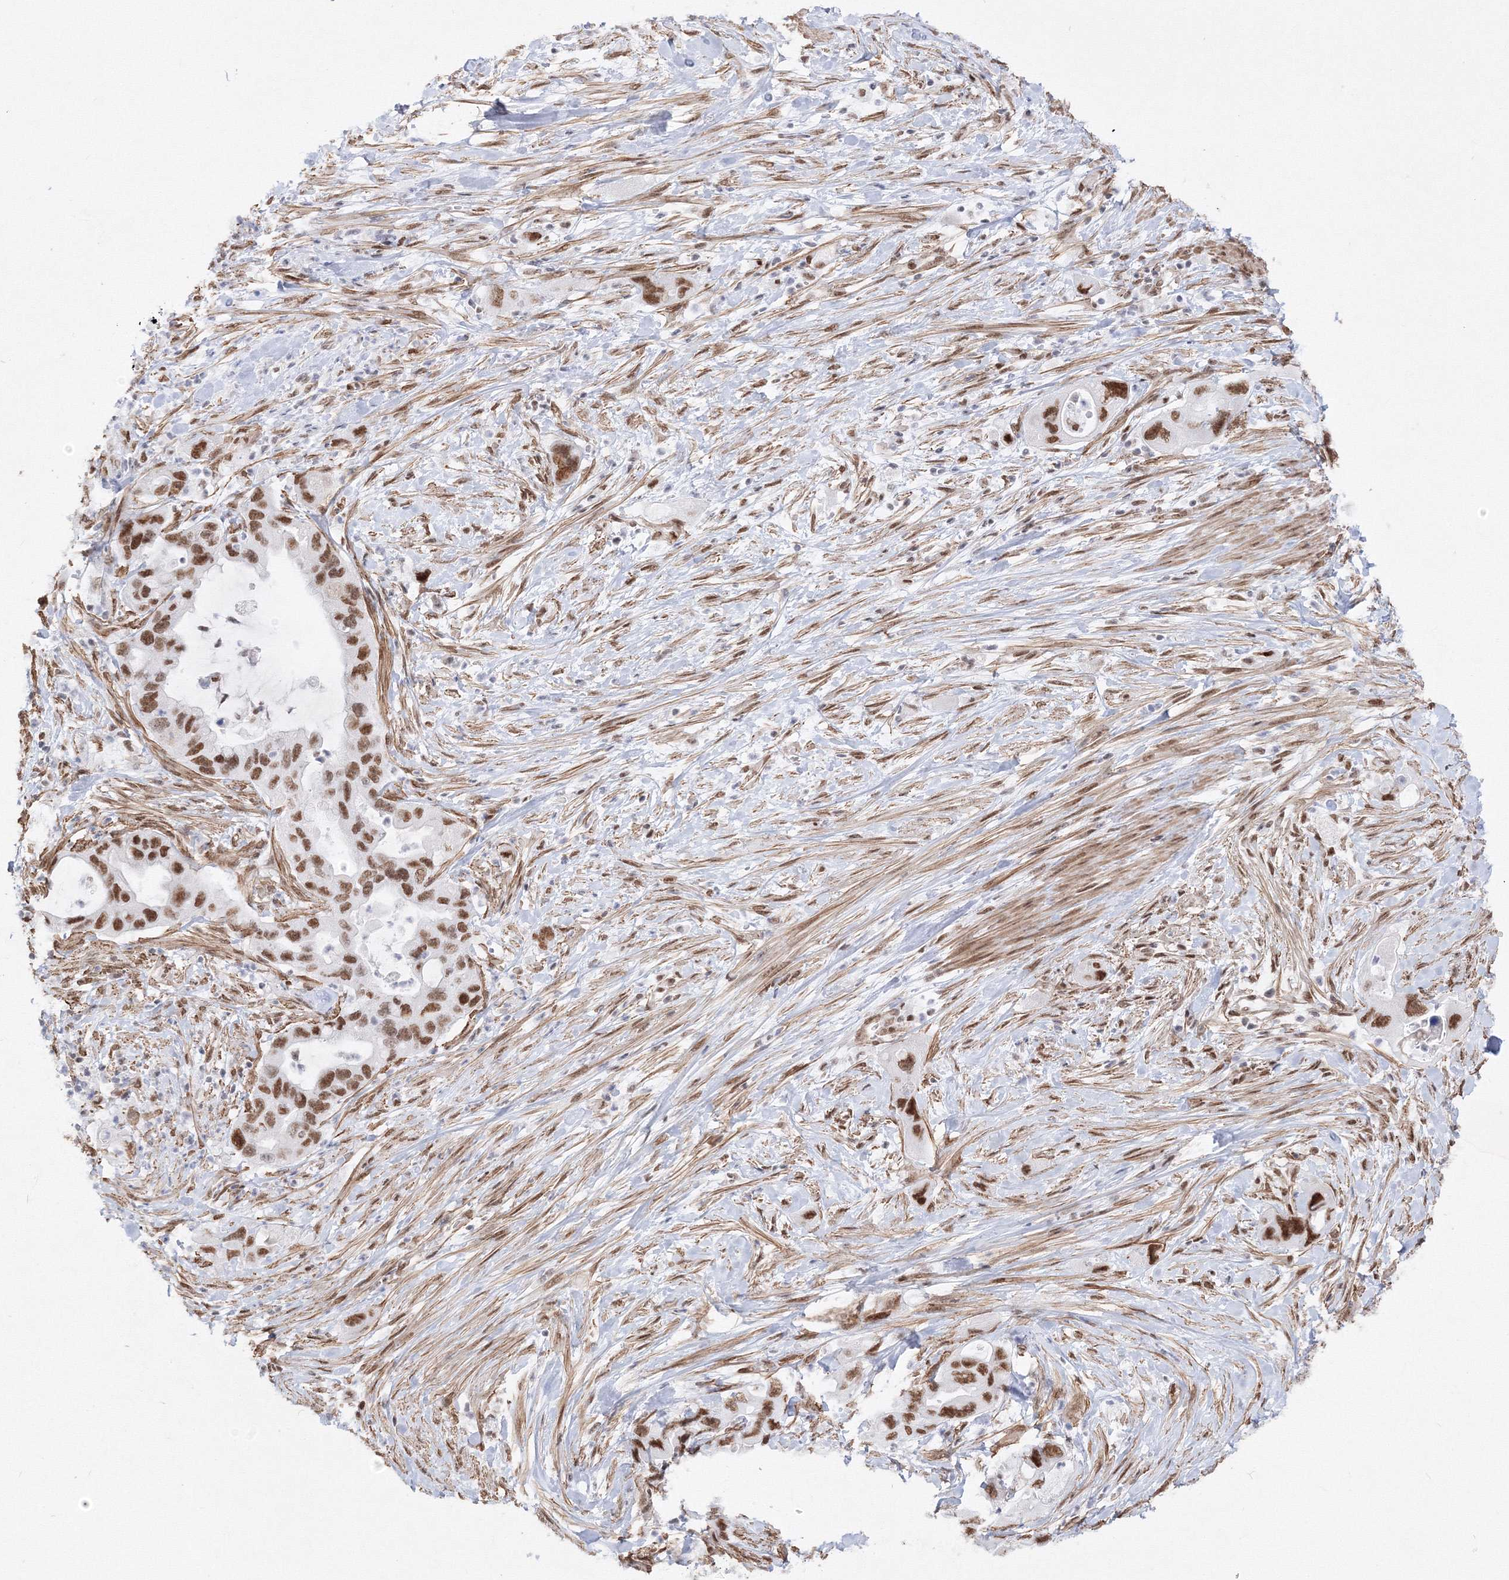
{"staining": {"intensity": "moderate", "quantity": ">75%", "location": "nuclear"}, "tissue": "pancreatic cancer", "cell_type": "Tumor cells", "image_type": "cancer", "snomed": [{"axis": "morphology", "description": "Adenocarcinoma, NOS"}, {"axis": "topography", "description": "Pancreas"}], "caption": "The histopathology image shows immunohistochemical staining of pancreatic cancer. There is moderate nuclear positivity is appreciated in approximately >75% of tumor cells.", "gene": "ZNF638", "patient": {"sex": "female", "age": 71}}